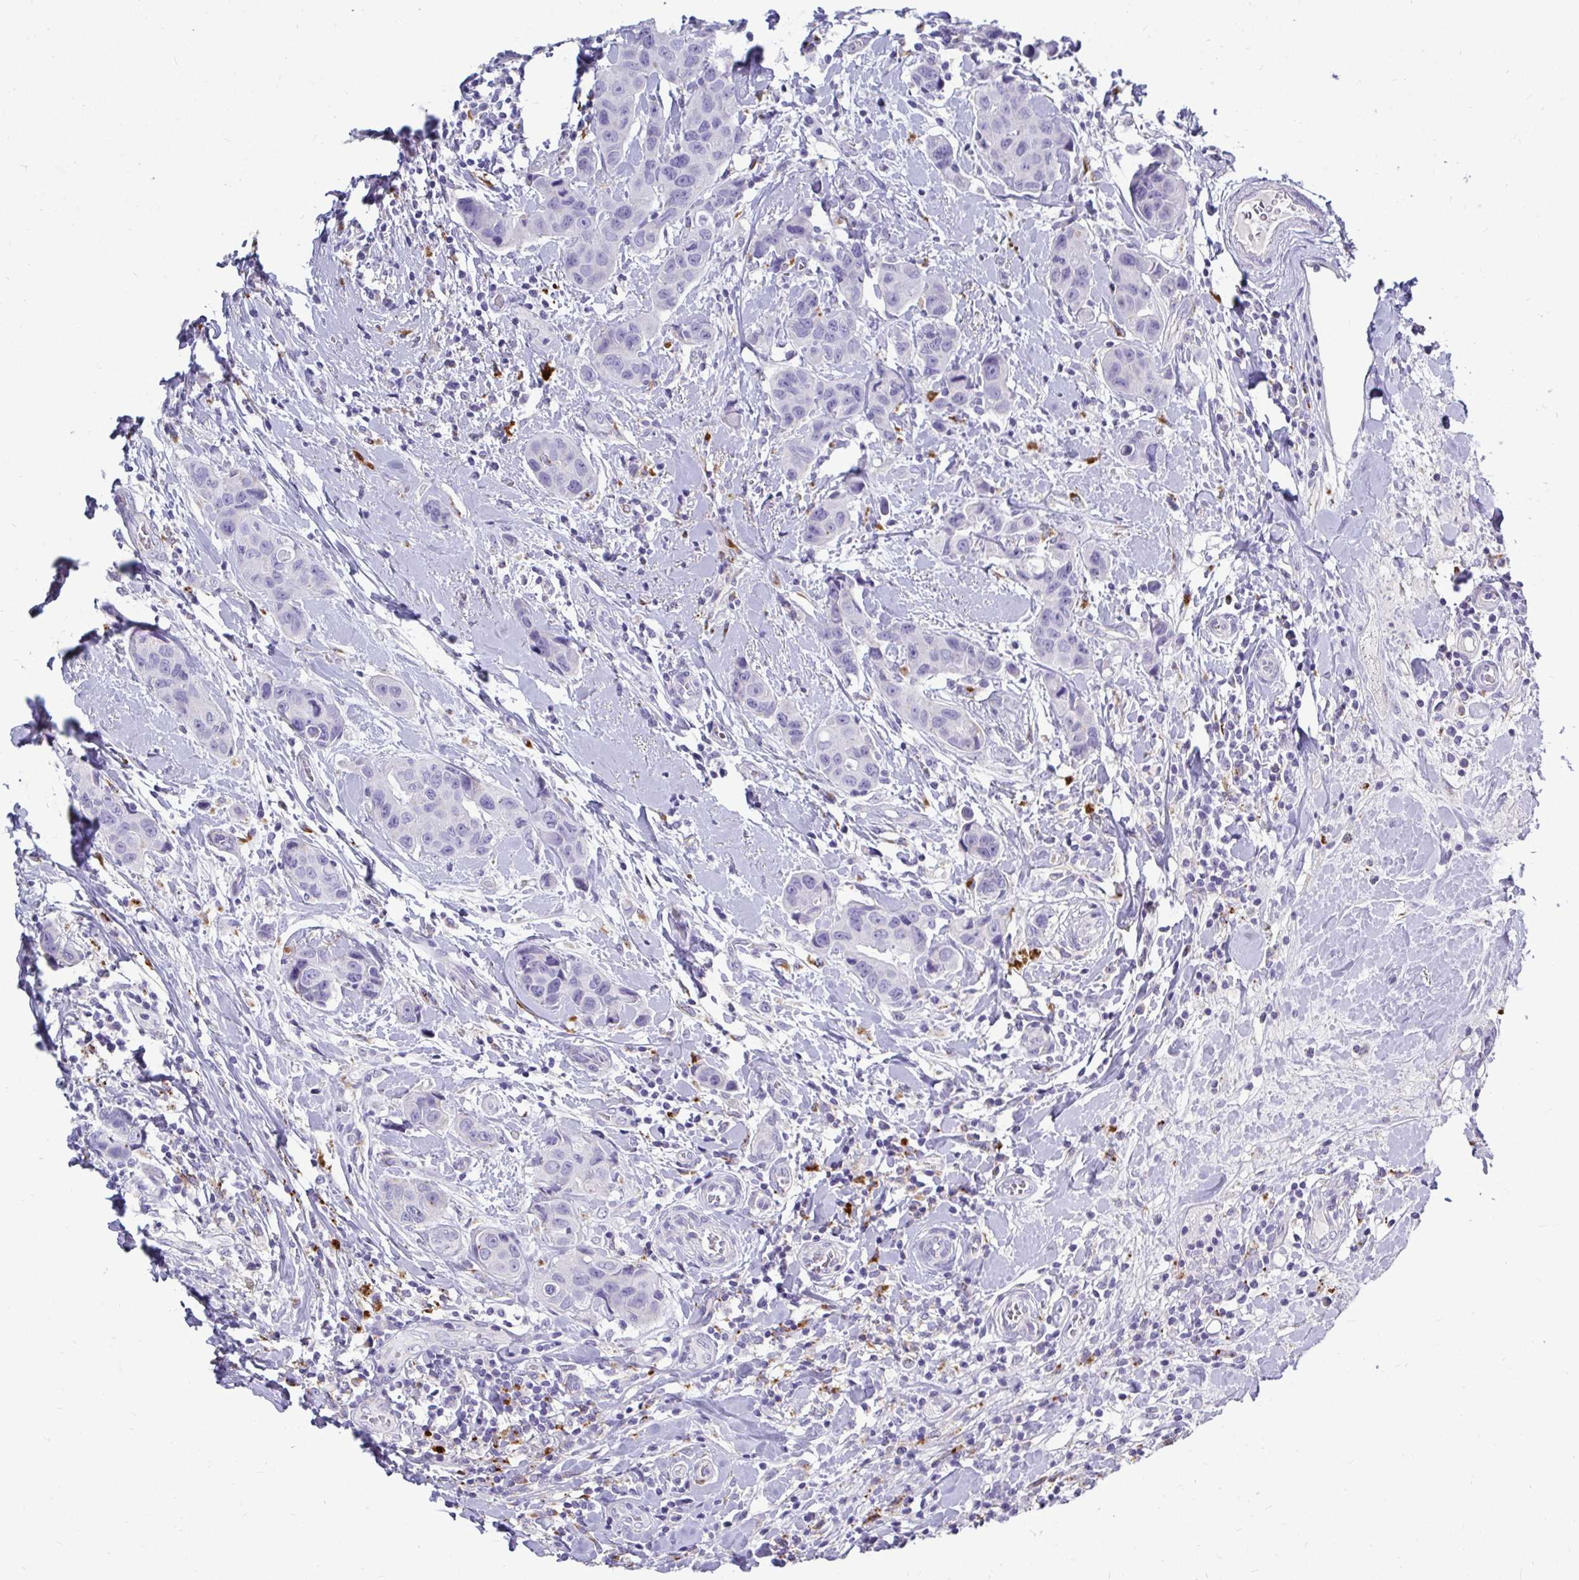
{"staining": {"intensity": "negative", "quantity": "none", "location": "none"}, "tissue": "breast cancer", "cell_type": "Tumor cells", "image_type": "cancer", "snomed": [{"axis": "morphology", "description": "Duct carcinoma"}, {"axis": "topography", "description": "Breast"}], "caption": "A micrograph of breast infiltrating ductal carcinoma stained for a protein exhibits no brown staining in tumor cells. Brightfield microscopy of IHC stained with DAB (brown) and hematoxylin (blue), captured at high magnification.", "gene": "CTSZ", "patient": {"sex": "female", "age": 24}}